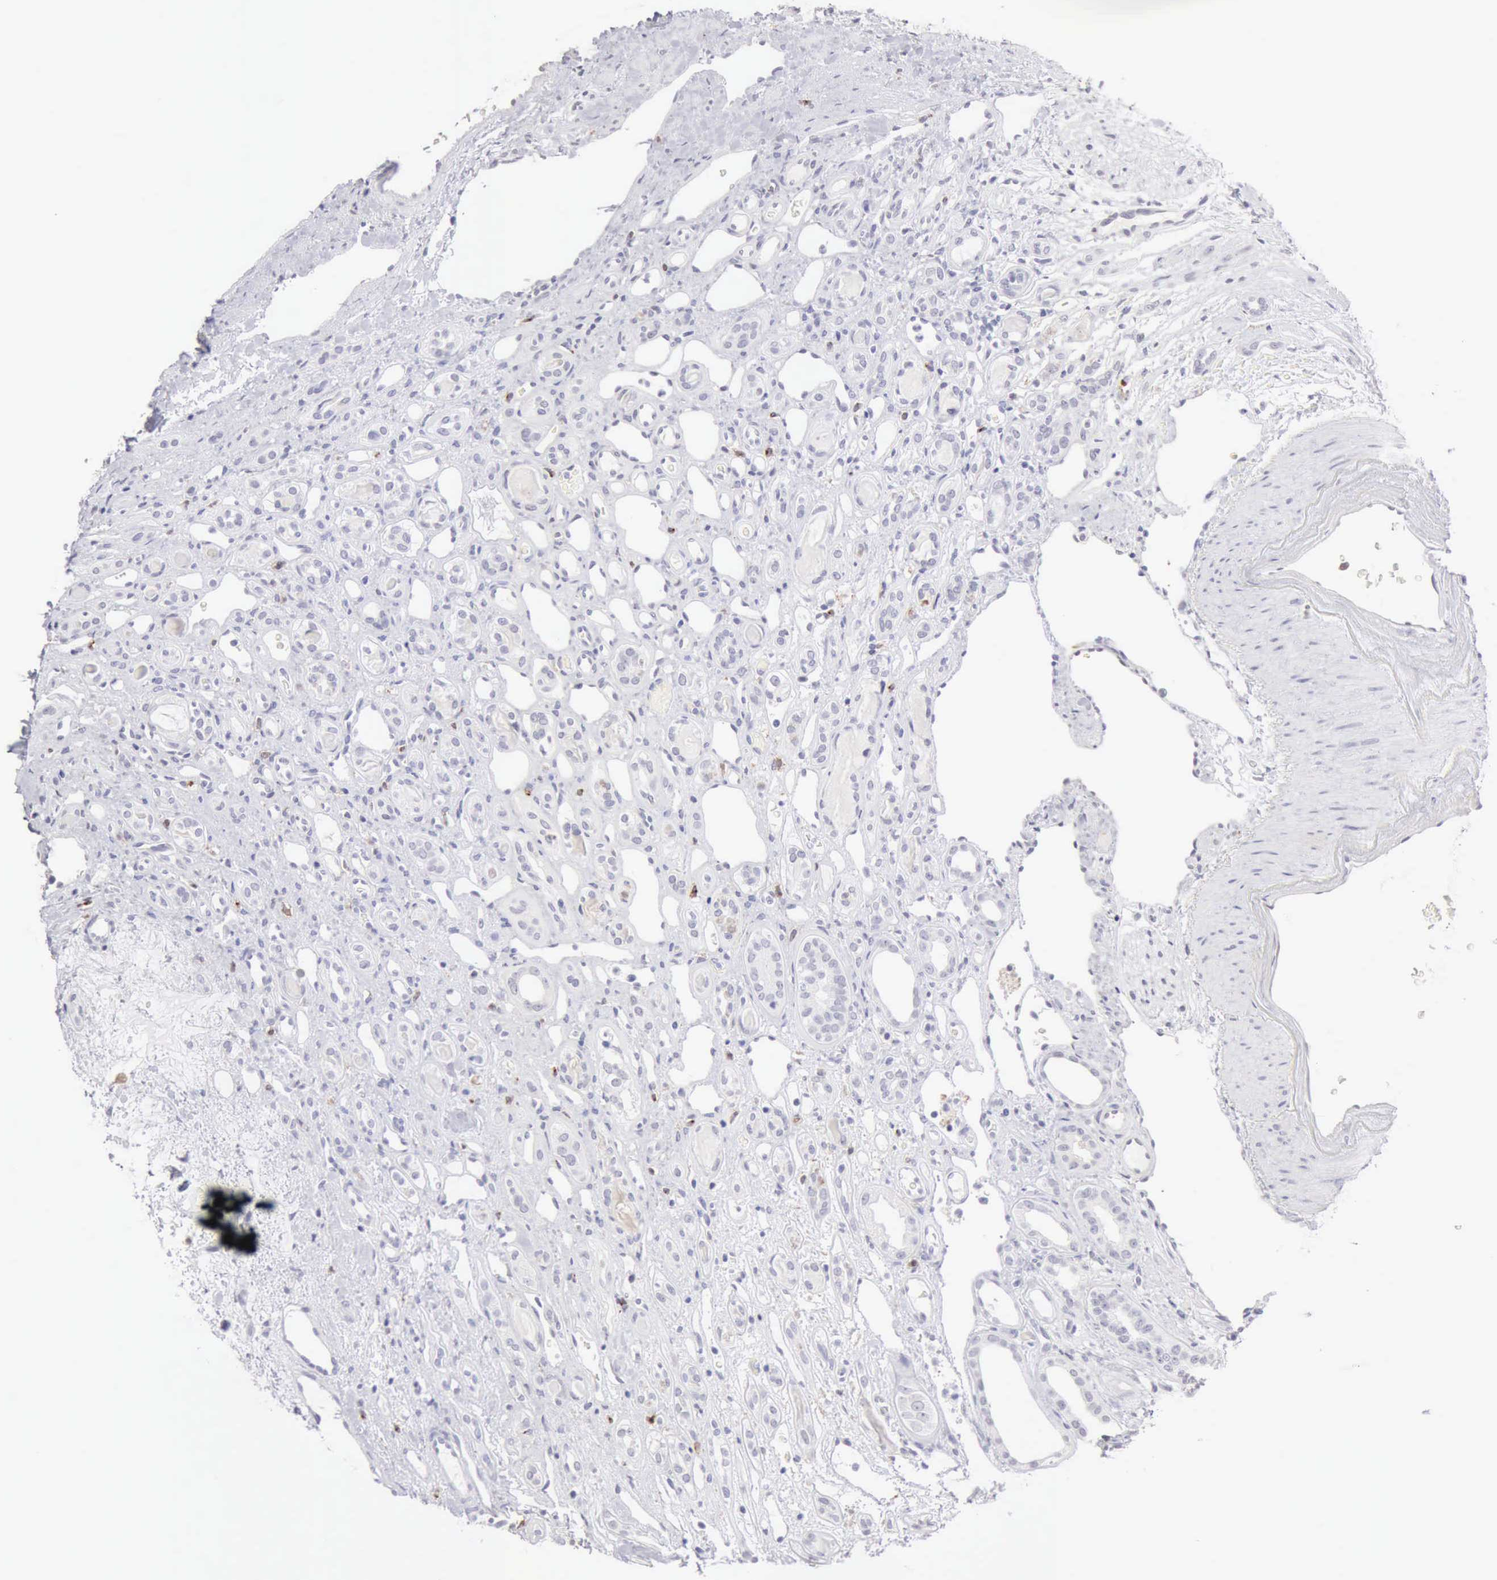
{"staining": {"intensity": "negative", "quantity": "none", "location": "none"}, "tissue": "renal cancer", "cell_type": "Tumor cells", "image_type": "cancer", "snomed": [{"axis": "morphology", "description": "Adenocarcinoma, NOS"}, {"axis": "topography", "description": "Kidney"}], "caption": "Tumor cells show no significant expression in renal cancer (adenocarcinoma). The staining is performed using DAB (3,3'-diaminobenzidine) brown chromogen with nuclei counter-stained in using hematoxylin.", "gene": "RNASE1", "patient": {"sex": "female", "age": 60}}